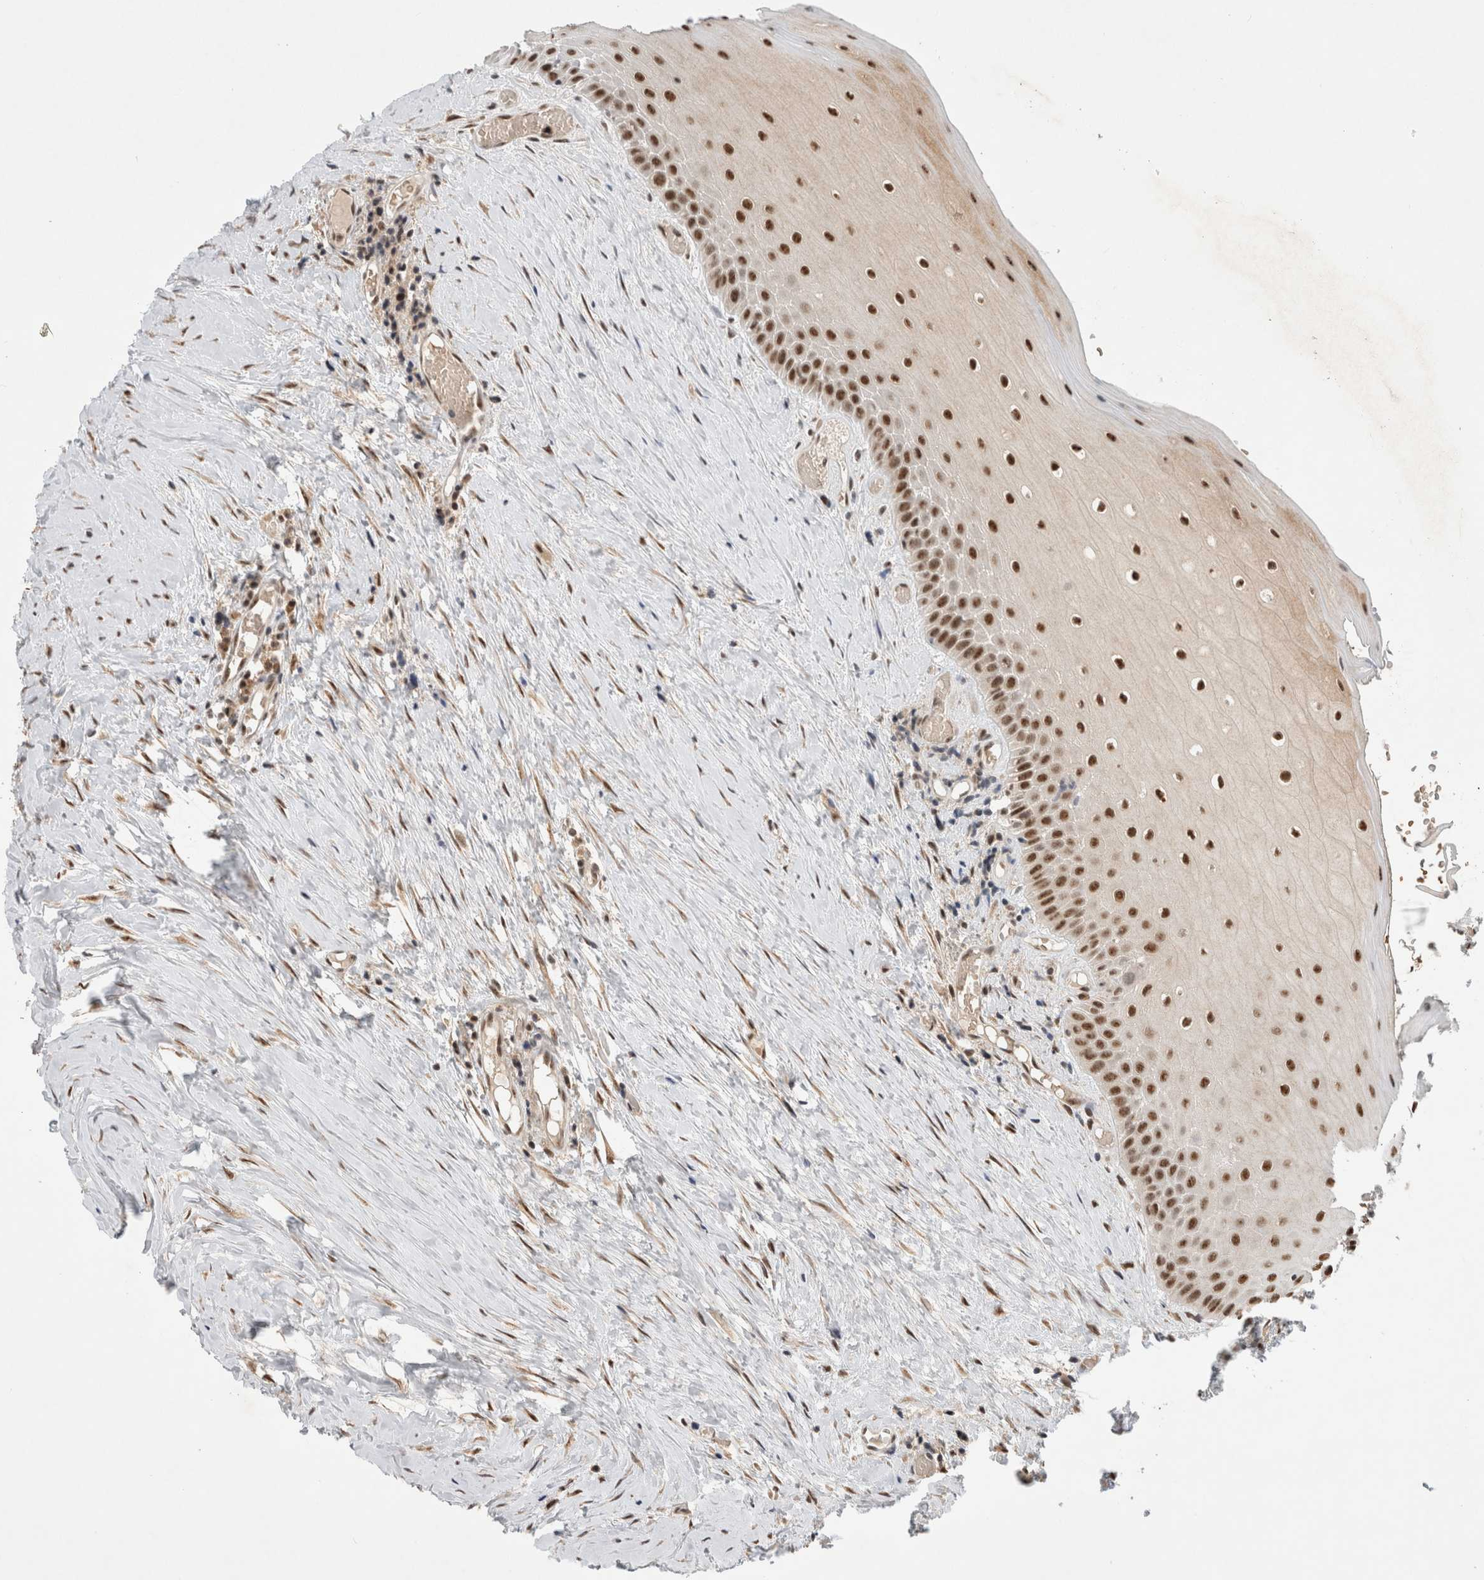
{"staining": {"intensity": "strong", "quantity": ">75%", "location": "nuclear"}, "tissue": "oral mucosa", "cell_type": "Squamous epithelial cells", "image_type": "normal", "snomed": [{"axis": "morphology", "description": "Normal tissue, NOS"}, {"axis": "topography", "description": "Skeletal muscle"}, {"axis": "topography", "description": "Oral tissue"}, {"axis": "topography", "description": "Peripheral nerve tissue"}], "caption": "Squamous epithelial cells show high levels of strong nuclear expression in approximately >75% of cells in benign human oral mucosa. (Brightfield microscopy of DAB IHC at high magnification).", "gene": "NCAPG2", "patient": {"sex": "female", "age": 84}}